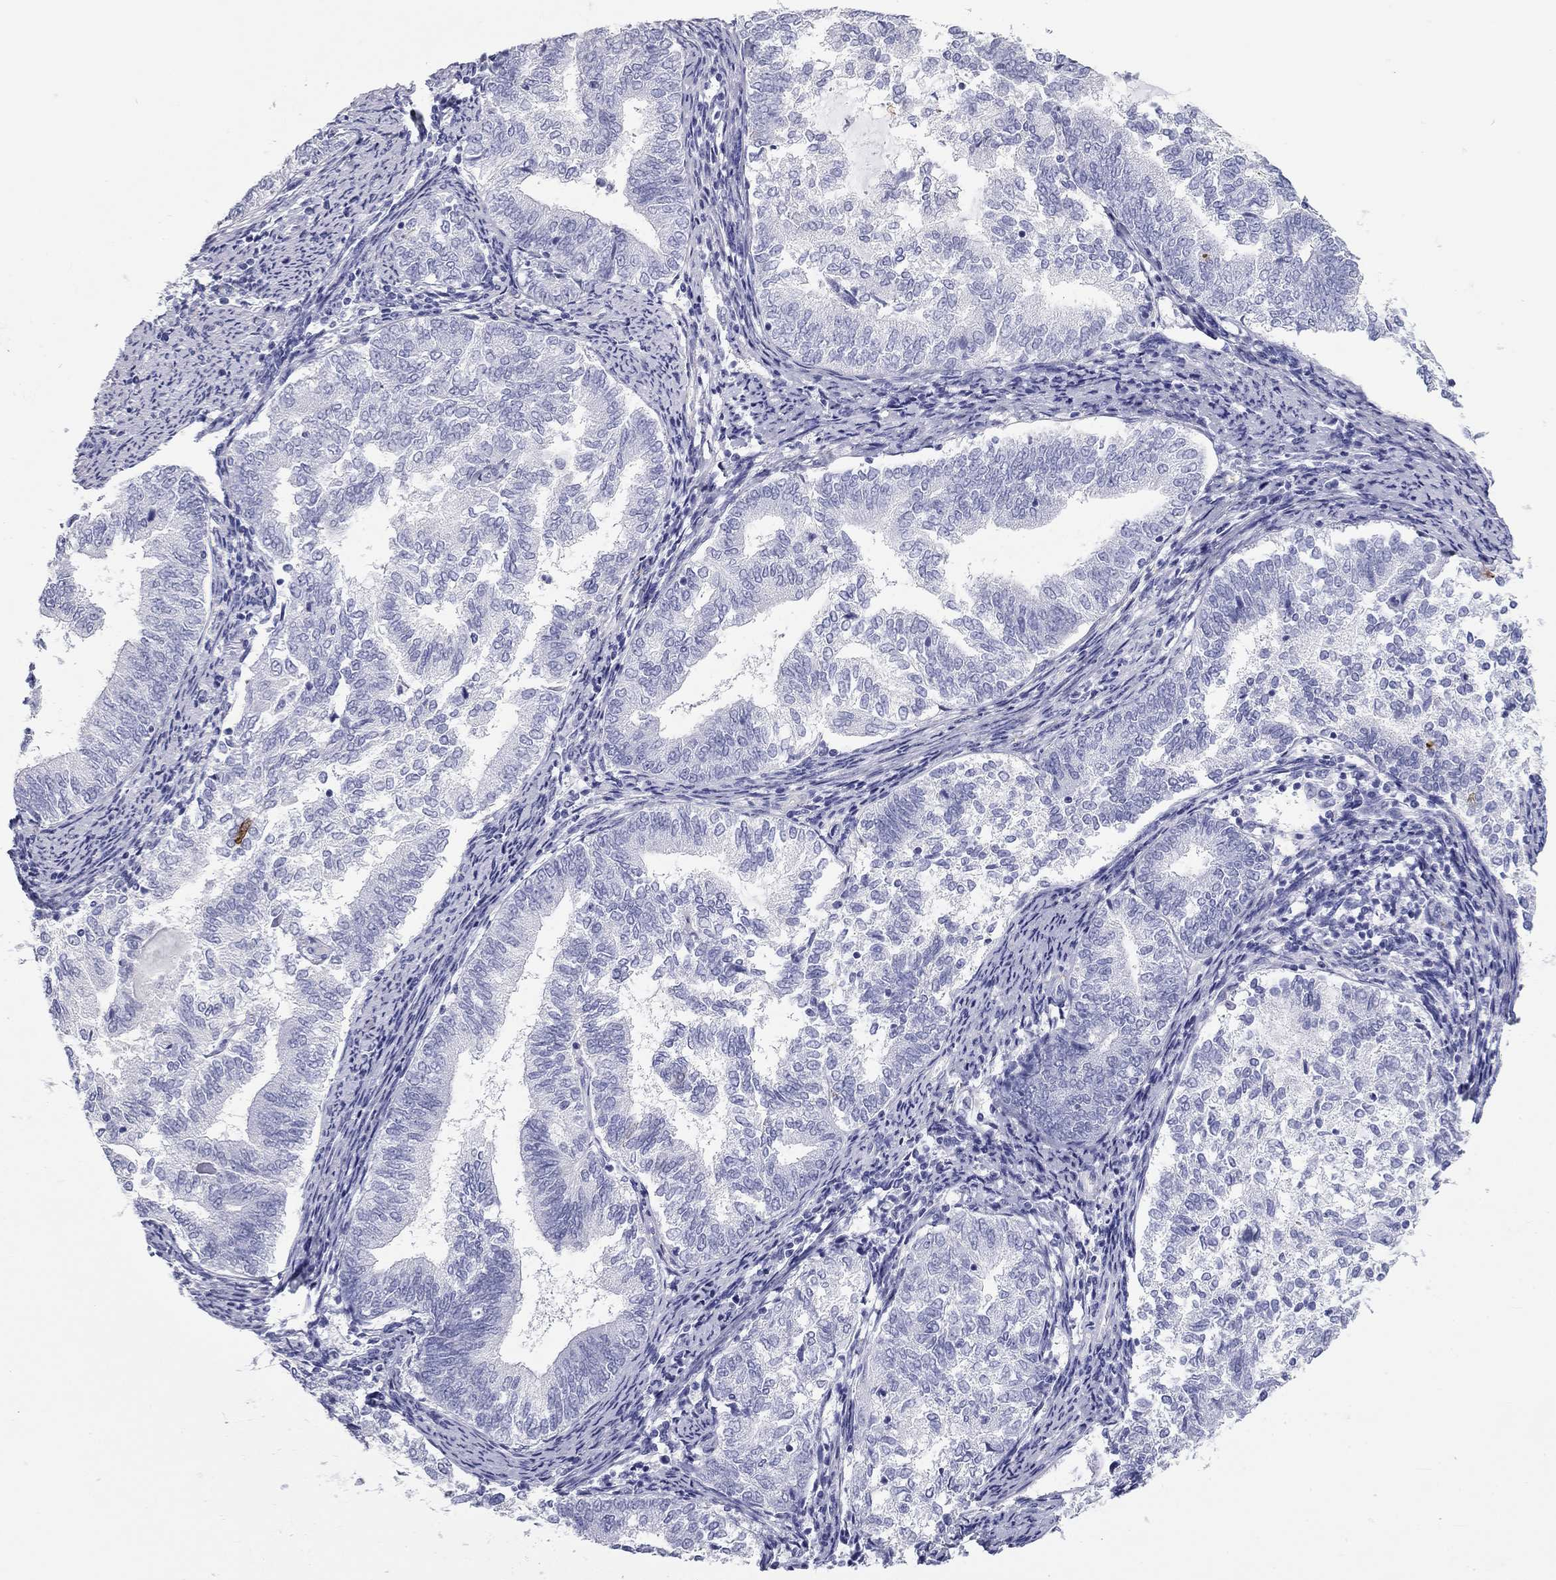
{"staining": {"intensity": "moderate", "quantity": "<25%", "location": "cytoplasmic/membranous"}, "tissue": "endometrial cancer", "cell_type": "Tumor cells", "image_type": "cancer", "snomed": [{"axis": "morphology", "description": "Adenocarcinoma, NOS"}, {"axis": "topography", "description": "Endometrium"}], "caption": "DAB immunohistochemical staining of human endometrial adenocarcinoma reveals moderate cytoplasmic/membranous protein expression in approximately <25% of tumor cells. The staining was performed using DAB (3,3'-diaminobenzidine) to visualize the protein expression in brown, while the nuclei were stained in blue with hematoxylin (Magnification: 20x).", "gene": "DNALI1", "patient": {"sex": "female", "age": 65}}